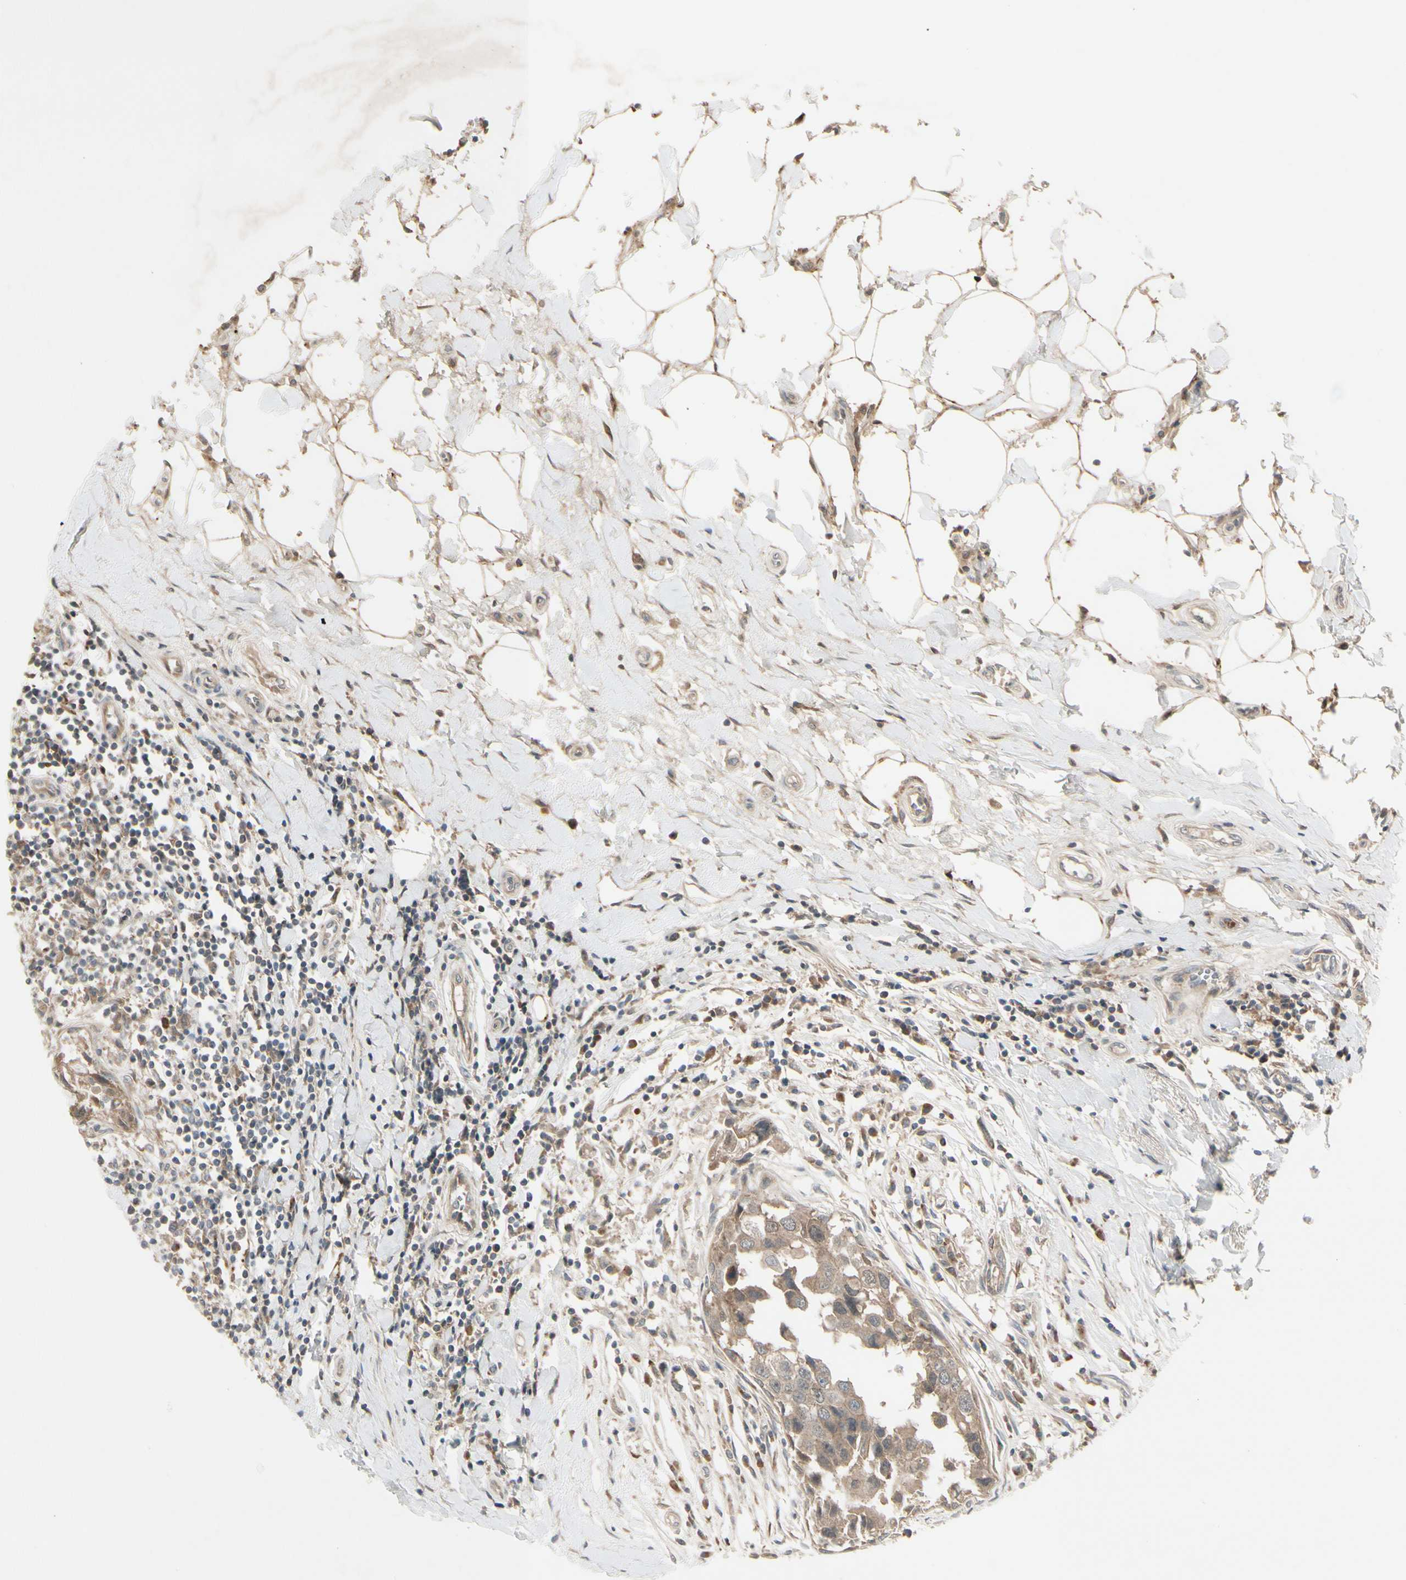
{"staining": {"intensity": "weak", "quantity": ">75%", "location": "cytoplasmic/membranous"}, "tissue": "breast cancer", "cell_type": "Tumor cells", "image_type": "cancer", "snomed": [{"axis": "morphology", "description": "Duct carcinoma"}, {"axis": "topography", "description": "Breast"}], "caption": "Weak cytoplasmic/membranous staining is appreciated in approximately >75% of tumor cells in breast cancer (infiltrating ductal carcinoma).", "gene": "FHDC1", "patient": {"sex": "female", "age": 27}}